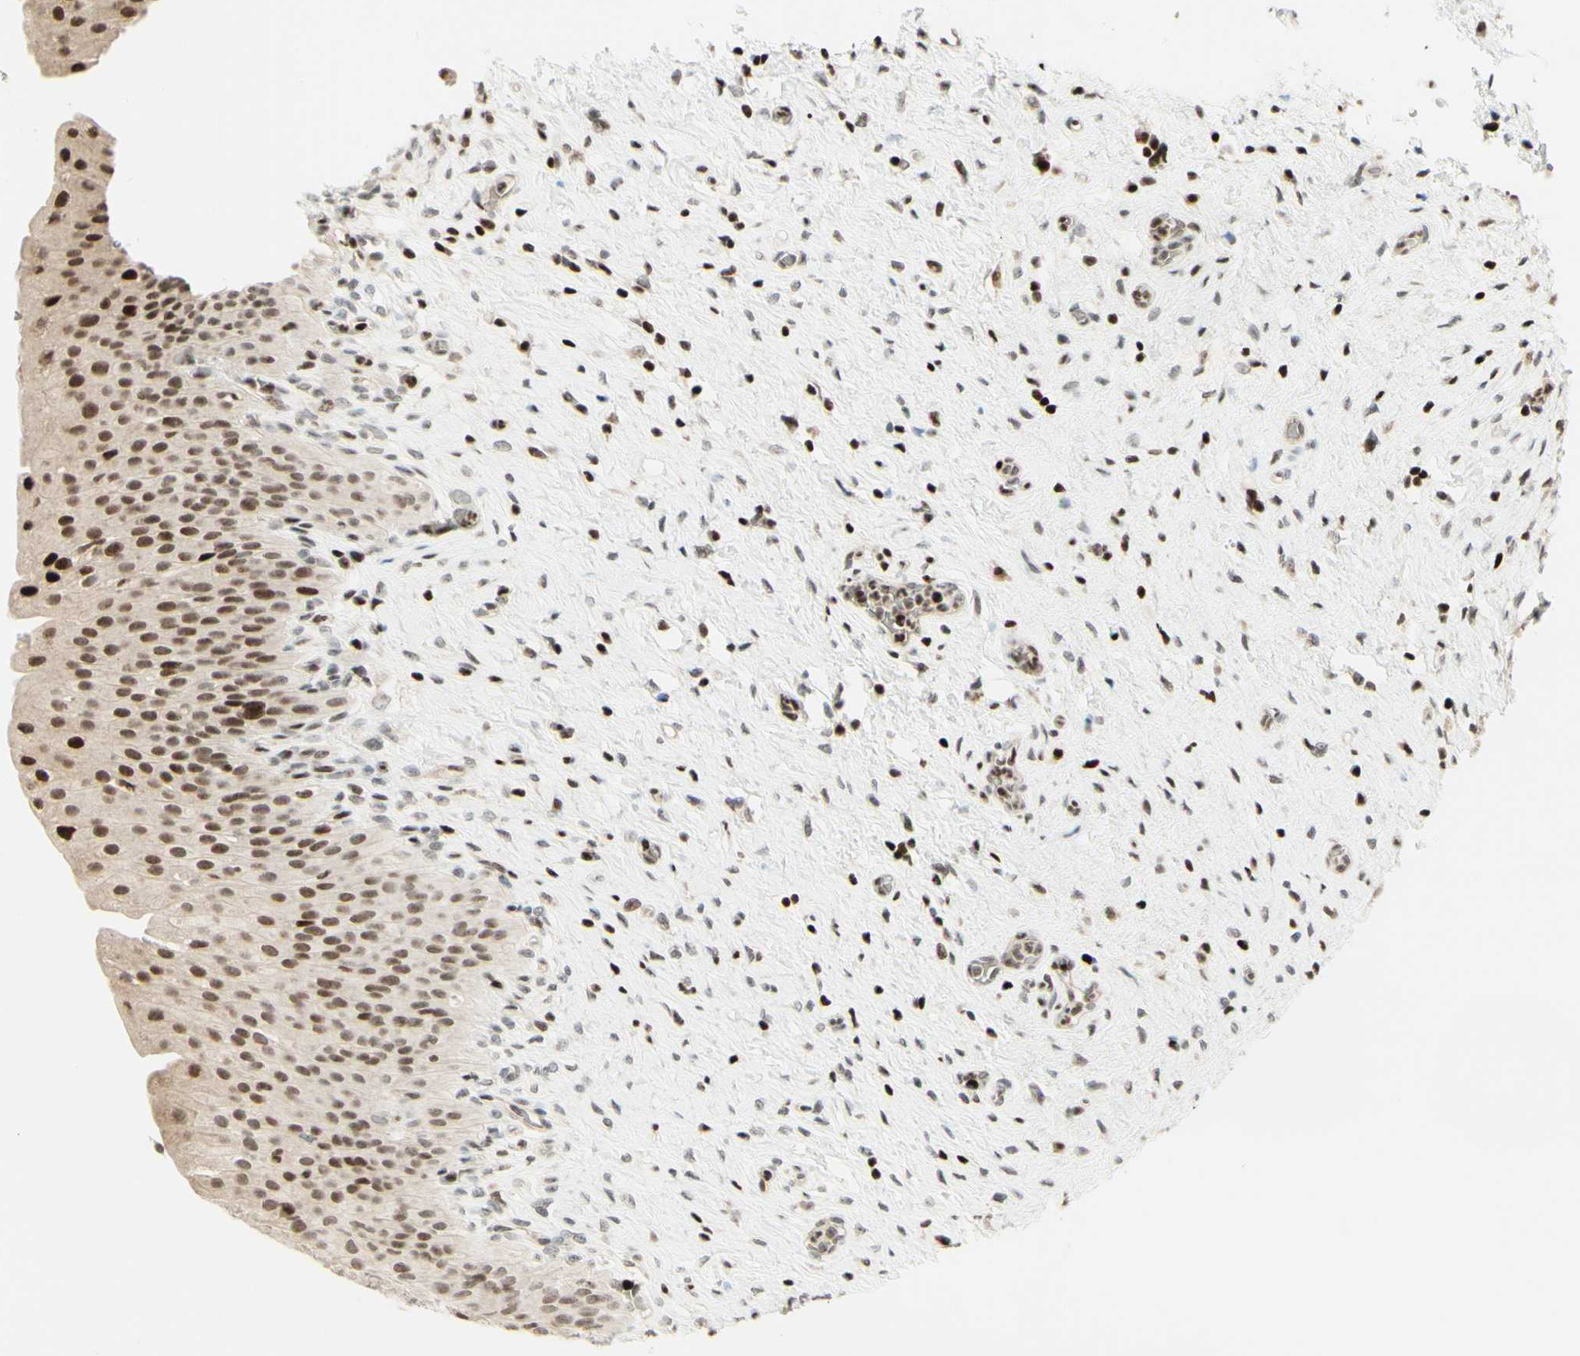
{"staining": {"intensity": "strong", "quantity": ">75%", "location": "cytoplasmic/membranous,nuclear"}, "tissue": "urinary bladder", "cell_type": "Urothelial cells", "image_type": "normal", "snomed": [{"axis": "morphology", "description": "Normal tissue, NOS"}, {"axis": "morphology", "description": "Urothelial carcinoma, High grade"}, {"axis": "topography", "description": "Urinary bladder"}], "caption": "A brown stain labels strong cytoplasmic/membranous,nuclear positivity of a protein in urothelial cells of unremarkable urinary bladder. The staining was performed using DAB (3,3'-diaminobenzidine), with brown indicating positive protein expression. Nuclei are stained blue with hematoxylin.", "gene": "CDKL5", "patient": {"sex": "male", "age": 46}}